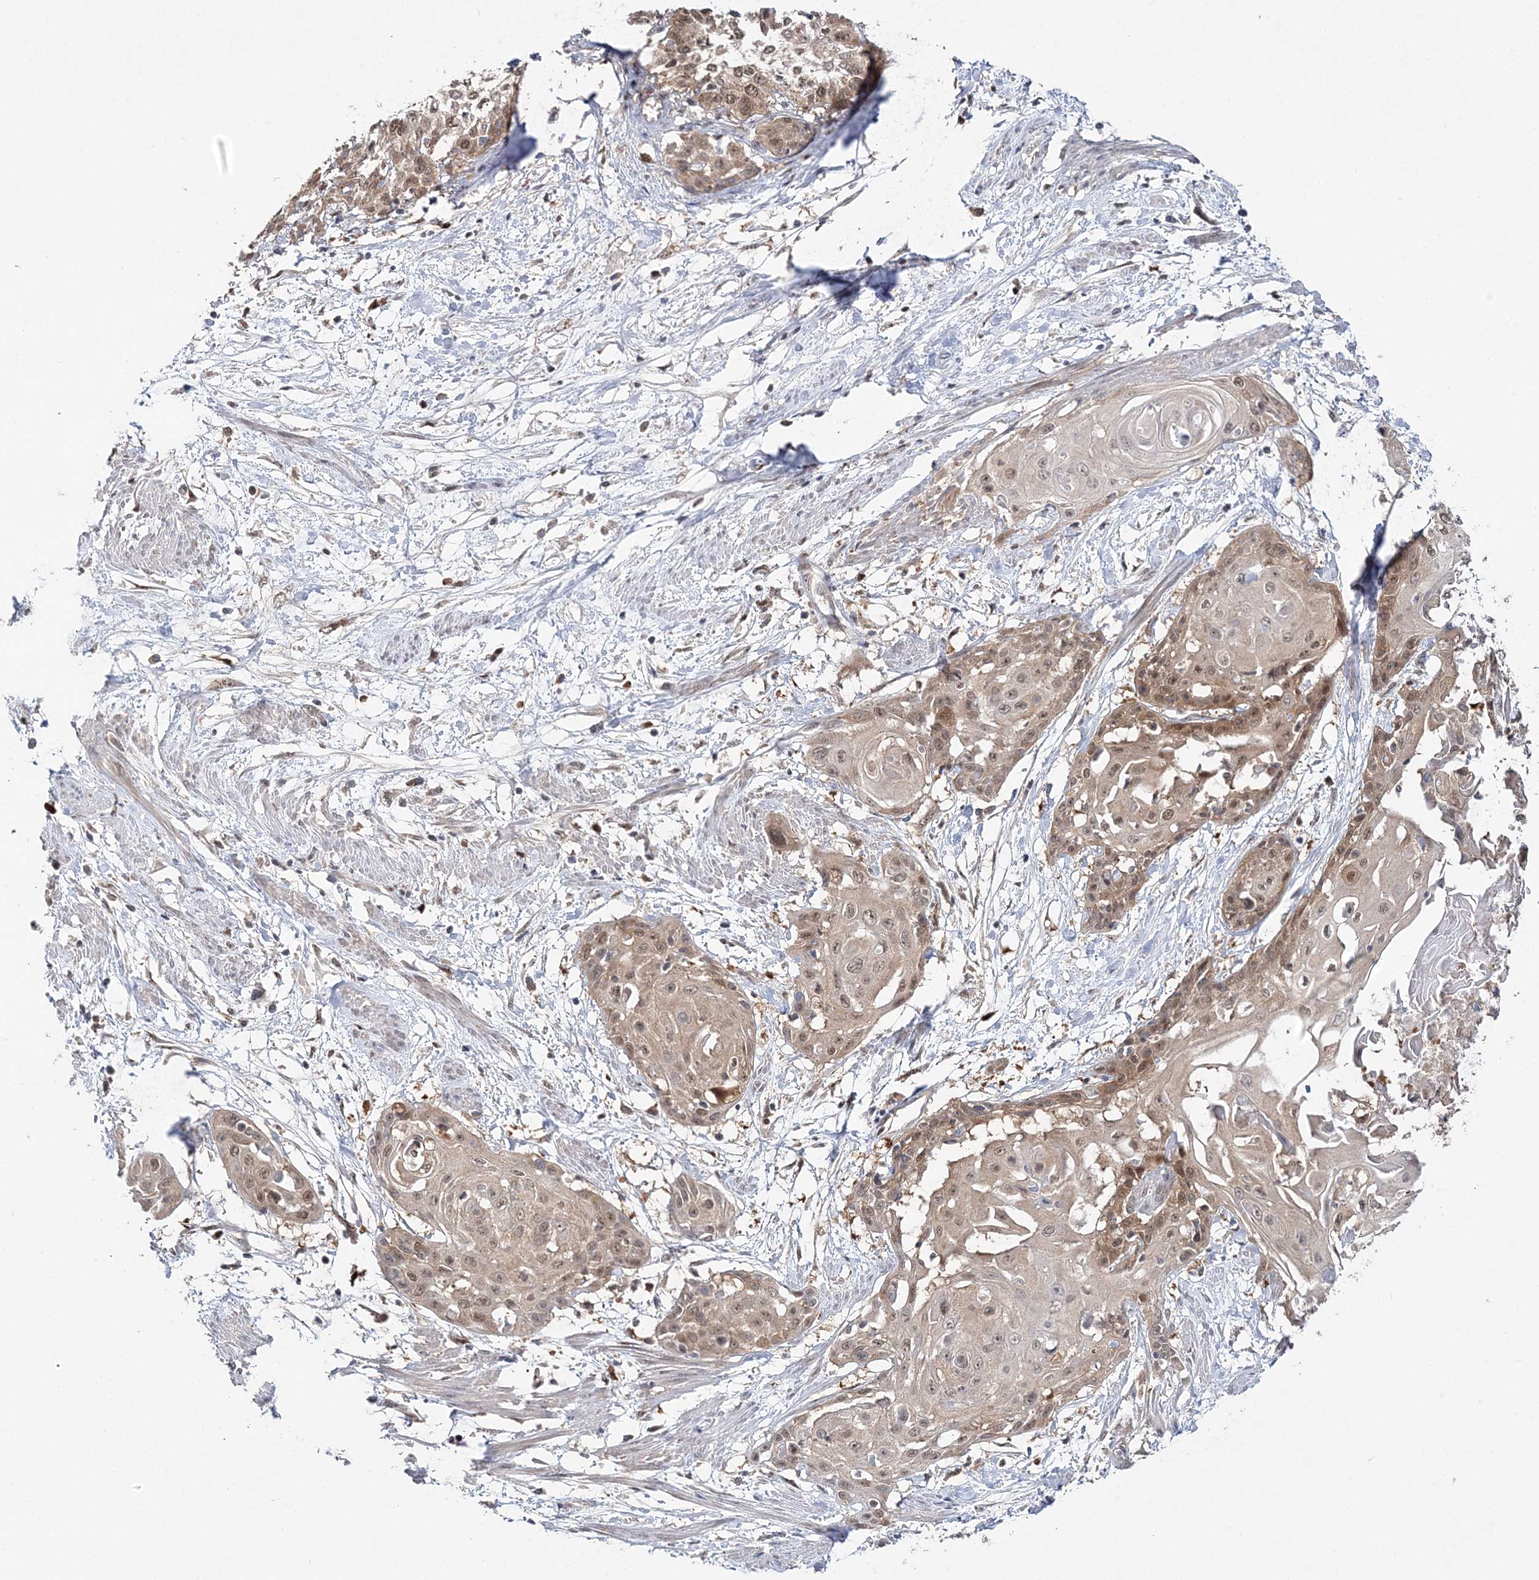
{"staining": {"intensity": "moderate", "quantity": ">75%", "location": "cytoplasmic/membranous,nuclear"}, "tissue": "cervical cancer", "cell_type": "Tumor cells", "image_type": "cancer", "snomed": [{"axis": "morphology", "description": "Squamous cell carcinoma, NOS"}, {"axis": "topography", "description": "Cervix"}], "caption": "IHC micrograph of human cervical cancer stained for a protein (brown), which exhibits medium levels of moderate cytoplasmic/membranous and nuclear positivity in approximately >75% of tumor cells.", "gene": "NIF3L1", "patient": {"sex": "female", "age": 57}}